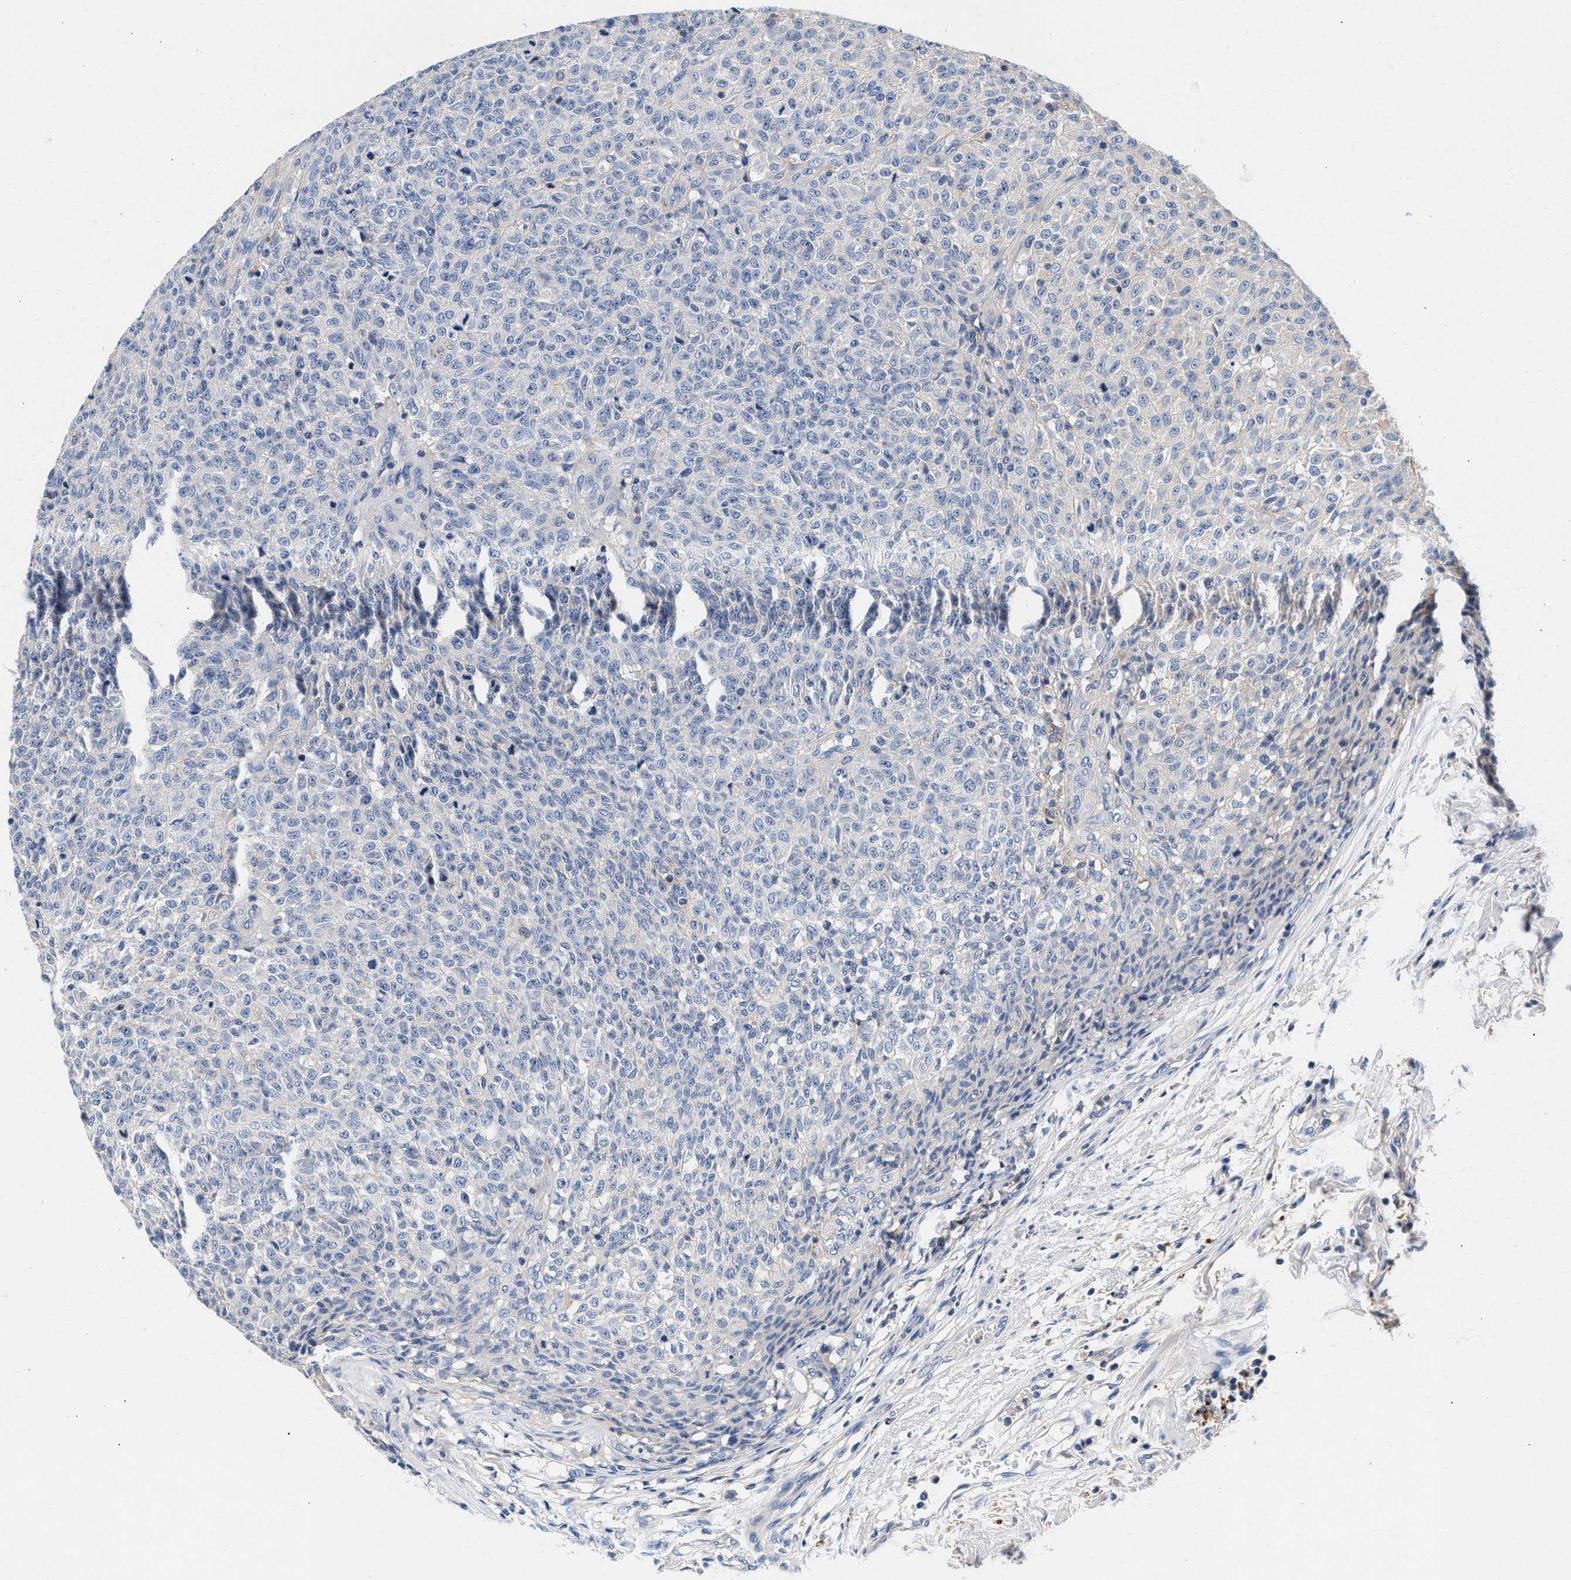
{"staining": {"intensity": "negative", "quantity": "none", "location": "none"}, "tissue": "testis cancer", "cell_type": "Tumor cells", "image_type": "cancer", "snomed": [{"axis": "morphology", "description": "Seminoma, NOS"}, {"axis": "topography", "description": "Testis"}], "caption": "IHC histopathology image of neoplastic tissue: testis seminoma stained with DAB (3,3'-diaminobenzidine) demonstrates no significant protein staining in tumor cells.", "gene": "GNAI3", "patient": {"sex": "male", "age": 59}}